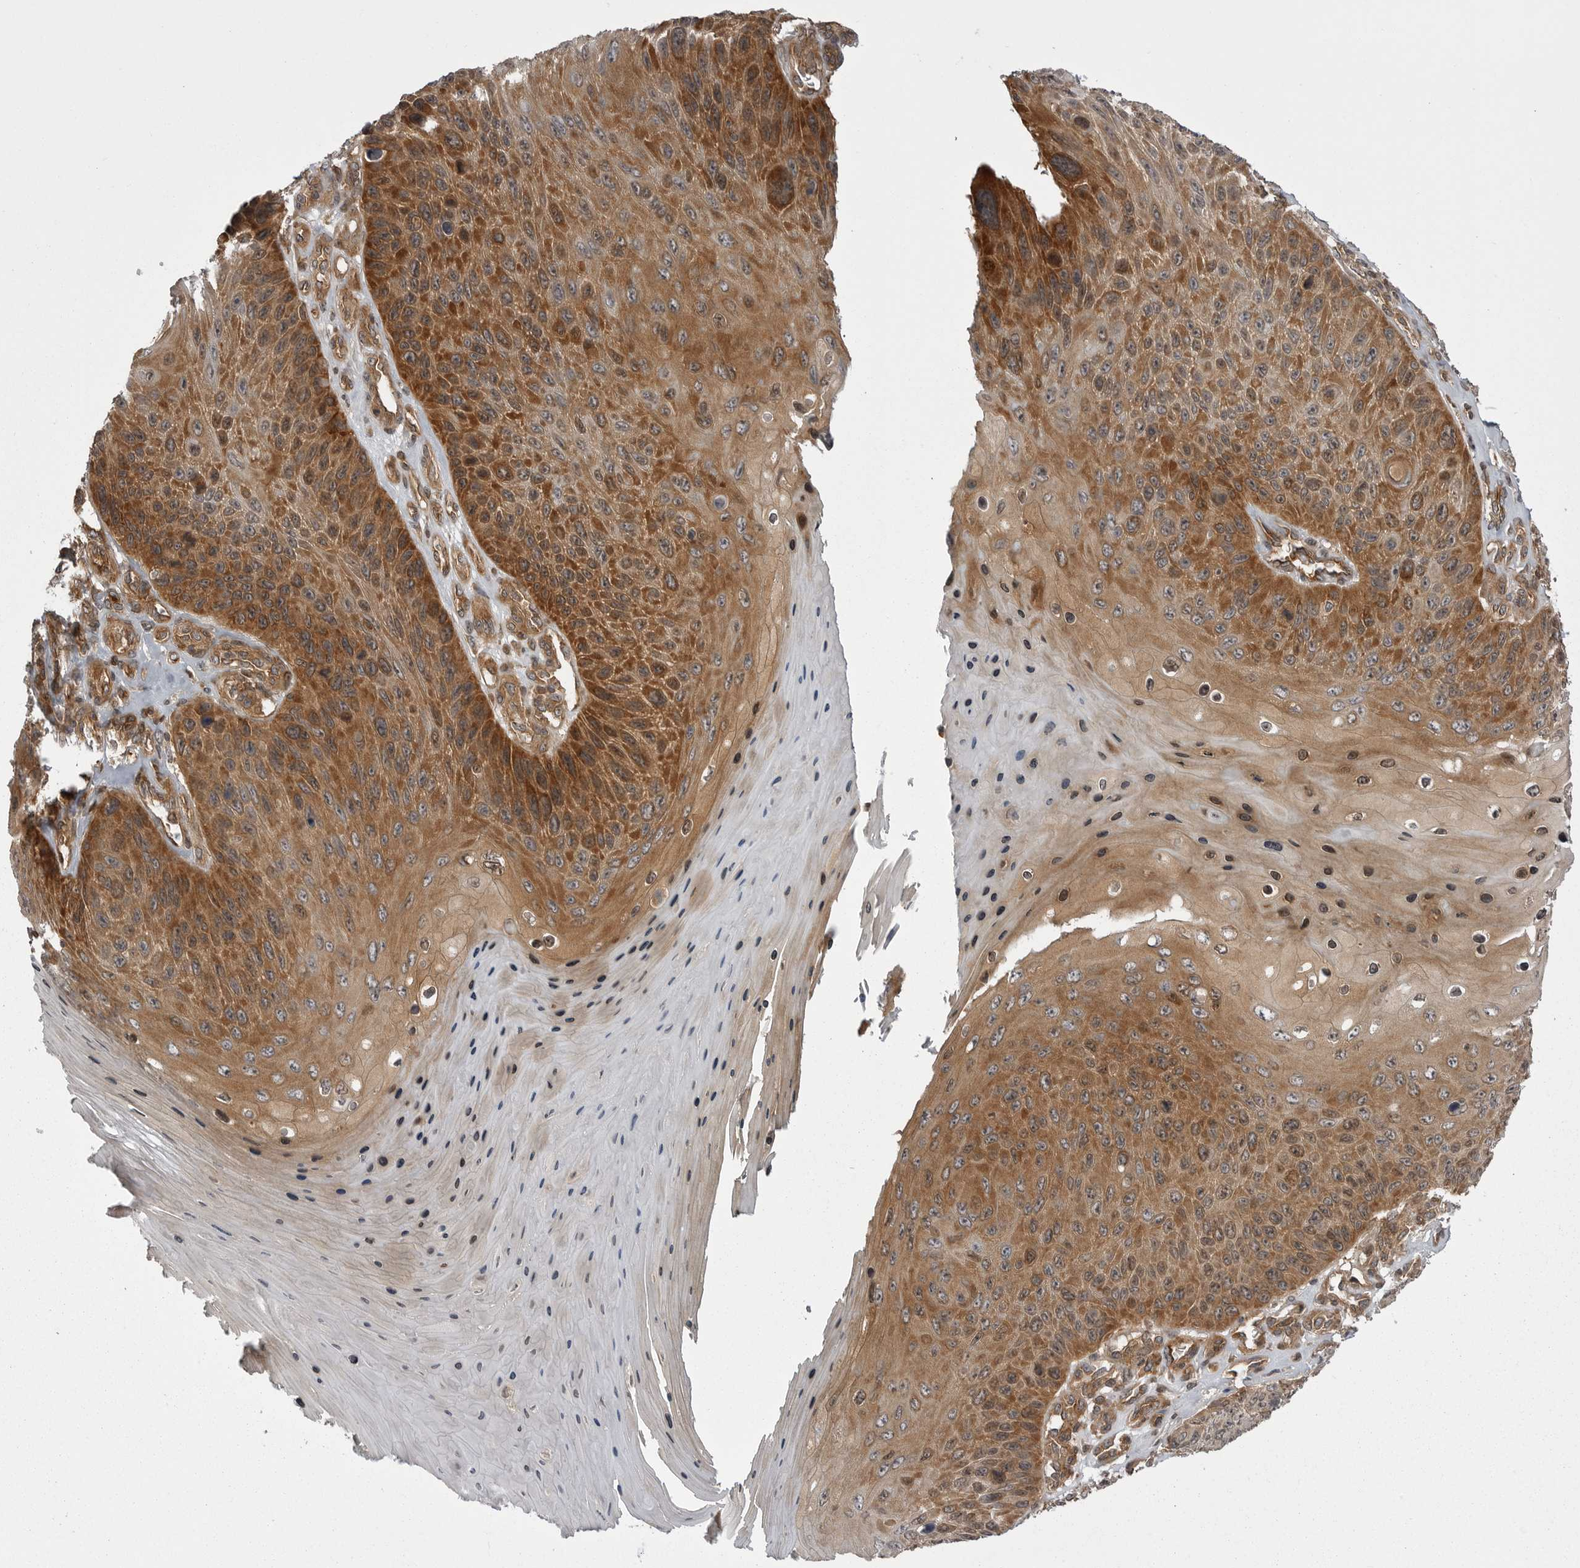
{"staining": {"intensity": "strong", "quantity": "25%-75%", "location": "cytoplasmic/membranous,nuclear"}, "tissue": "skin cancer", "cell_type": "Tumor cells", "image_type": "cancer", "snomed": [{"axis": "morphology", "description": "Squamous cell carcinoma, NOS"}, {"axis": "topography", "description": "Skin"}], "caption": "Tumor cells exhibit high levels of strong cytoplasmic/membranous and nuclear expression in approximately 25%-75% of cells in skin cancer.", "gene": "STK24", "patient": {"sex": "female", "age": 88}}